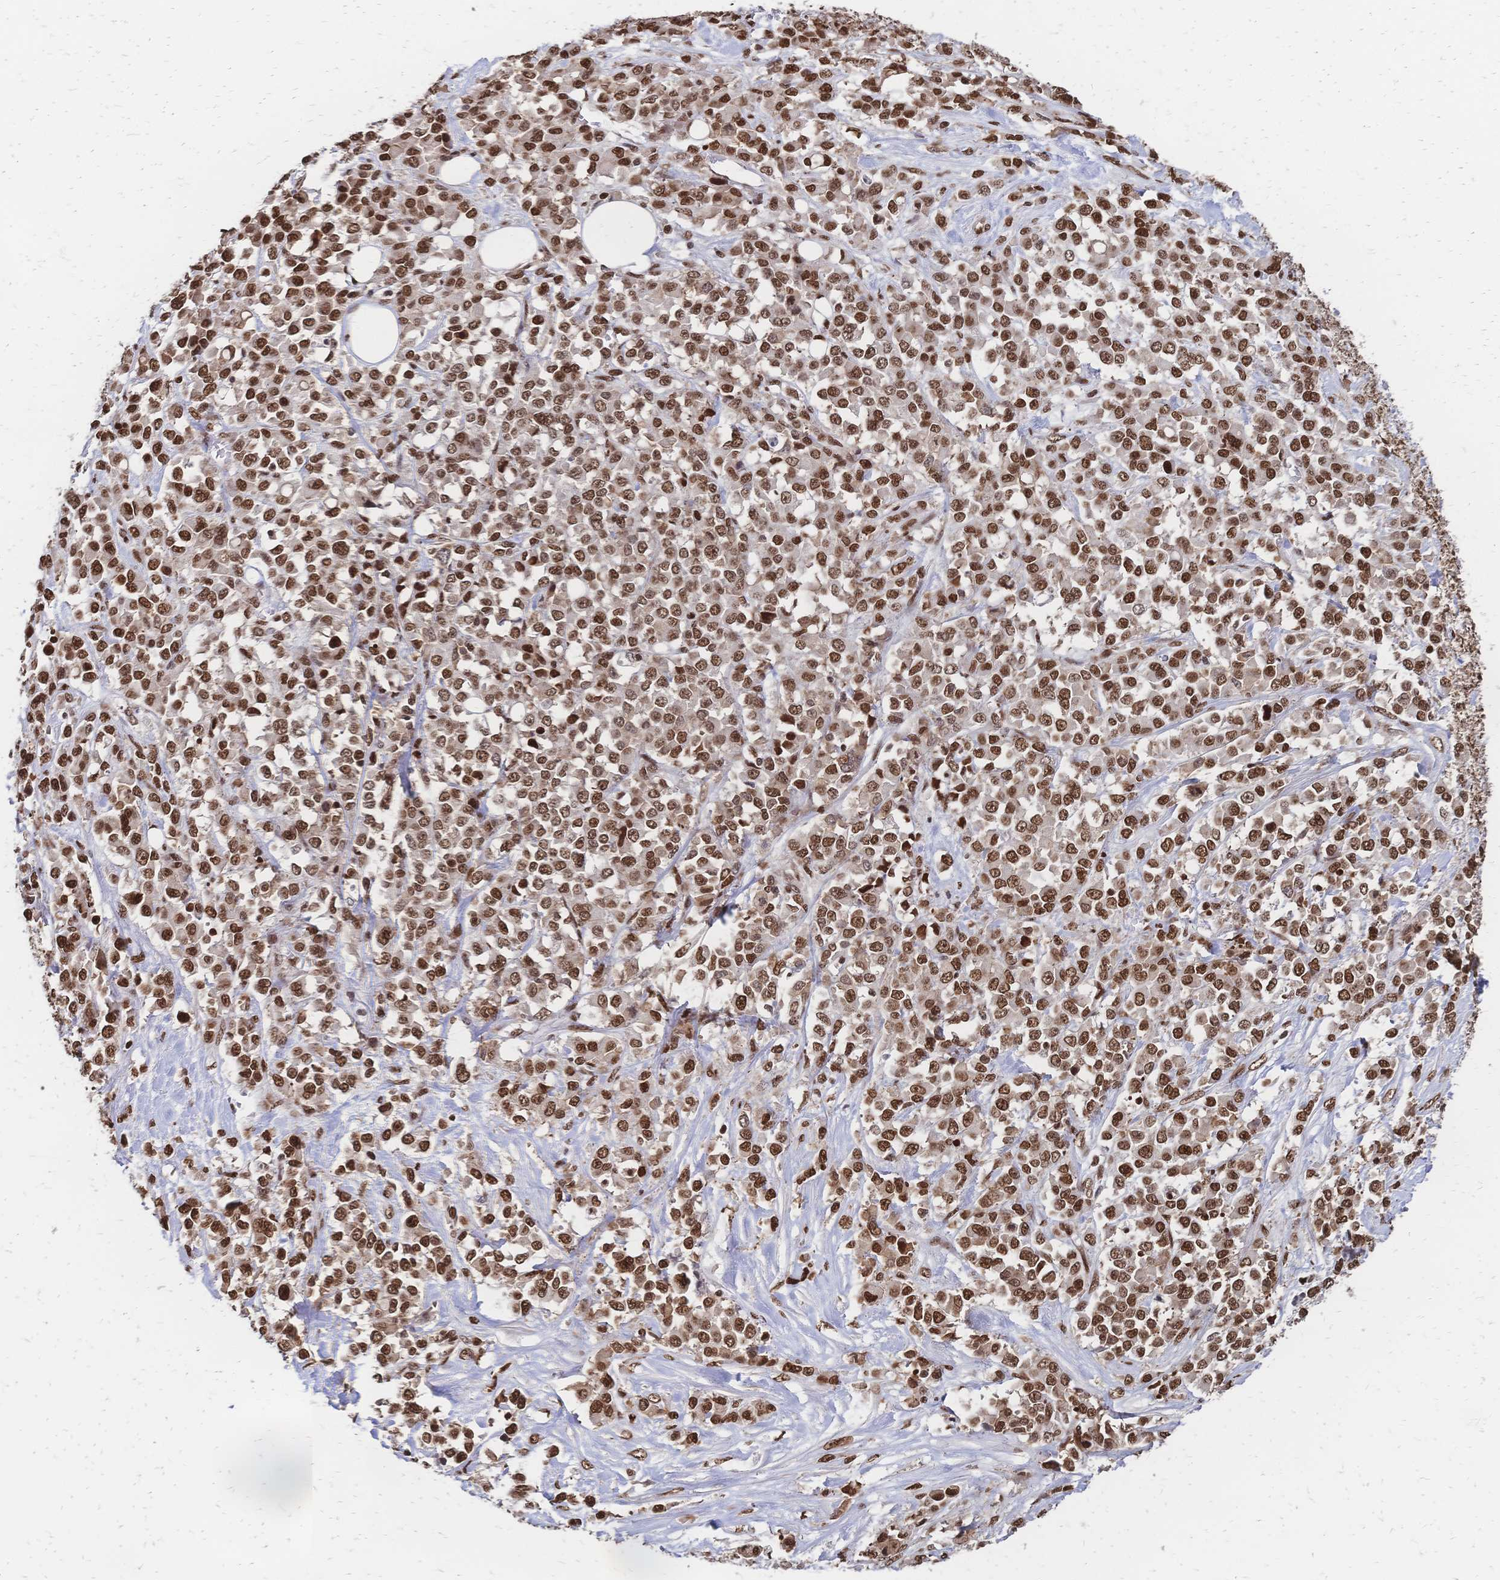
{"staining": {"intensity": "moderate", "quantity": ">75%", "location": "nuclear"}, "tissue": "stomach cancer", "cell_type": "Tumor cells", "image_type": "cancer", "snomed": [{"axis": "morphology", "description": "Adenocarcinoma, NOS"}, {"axis": "topography", "description": "Stomach"}], "caption": "Brown immunohistochemical staining in adenocarcinoma (stomach) demonstrates moderate nuclear positivity in approximately >75% of tumor cells.", "gene": "HDGF", "patient": {"sex": "female", "age": 76}}